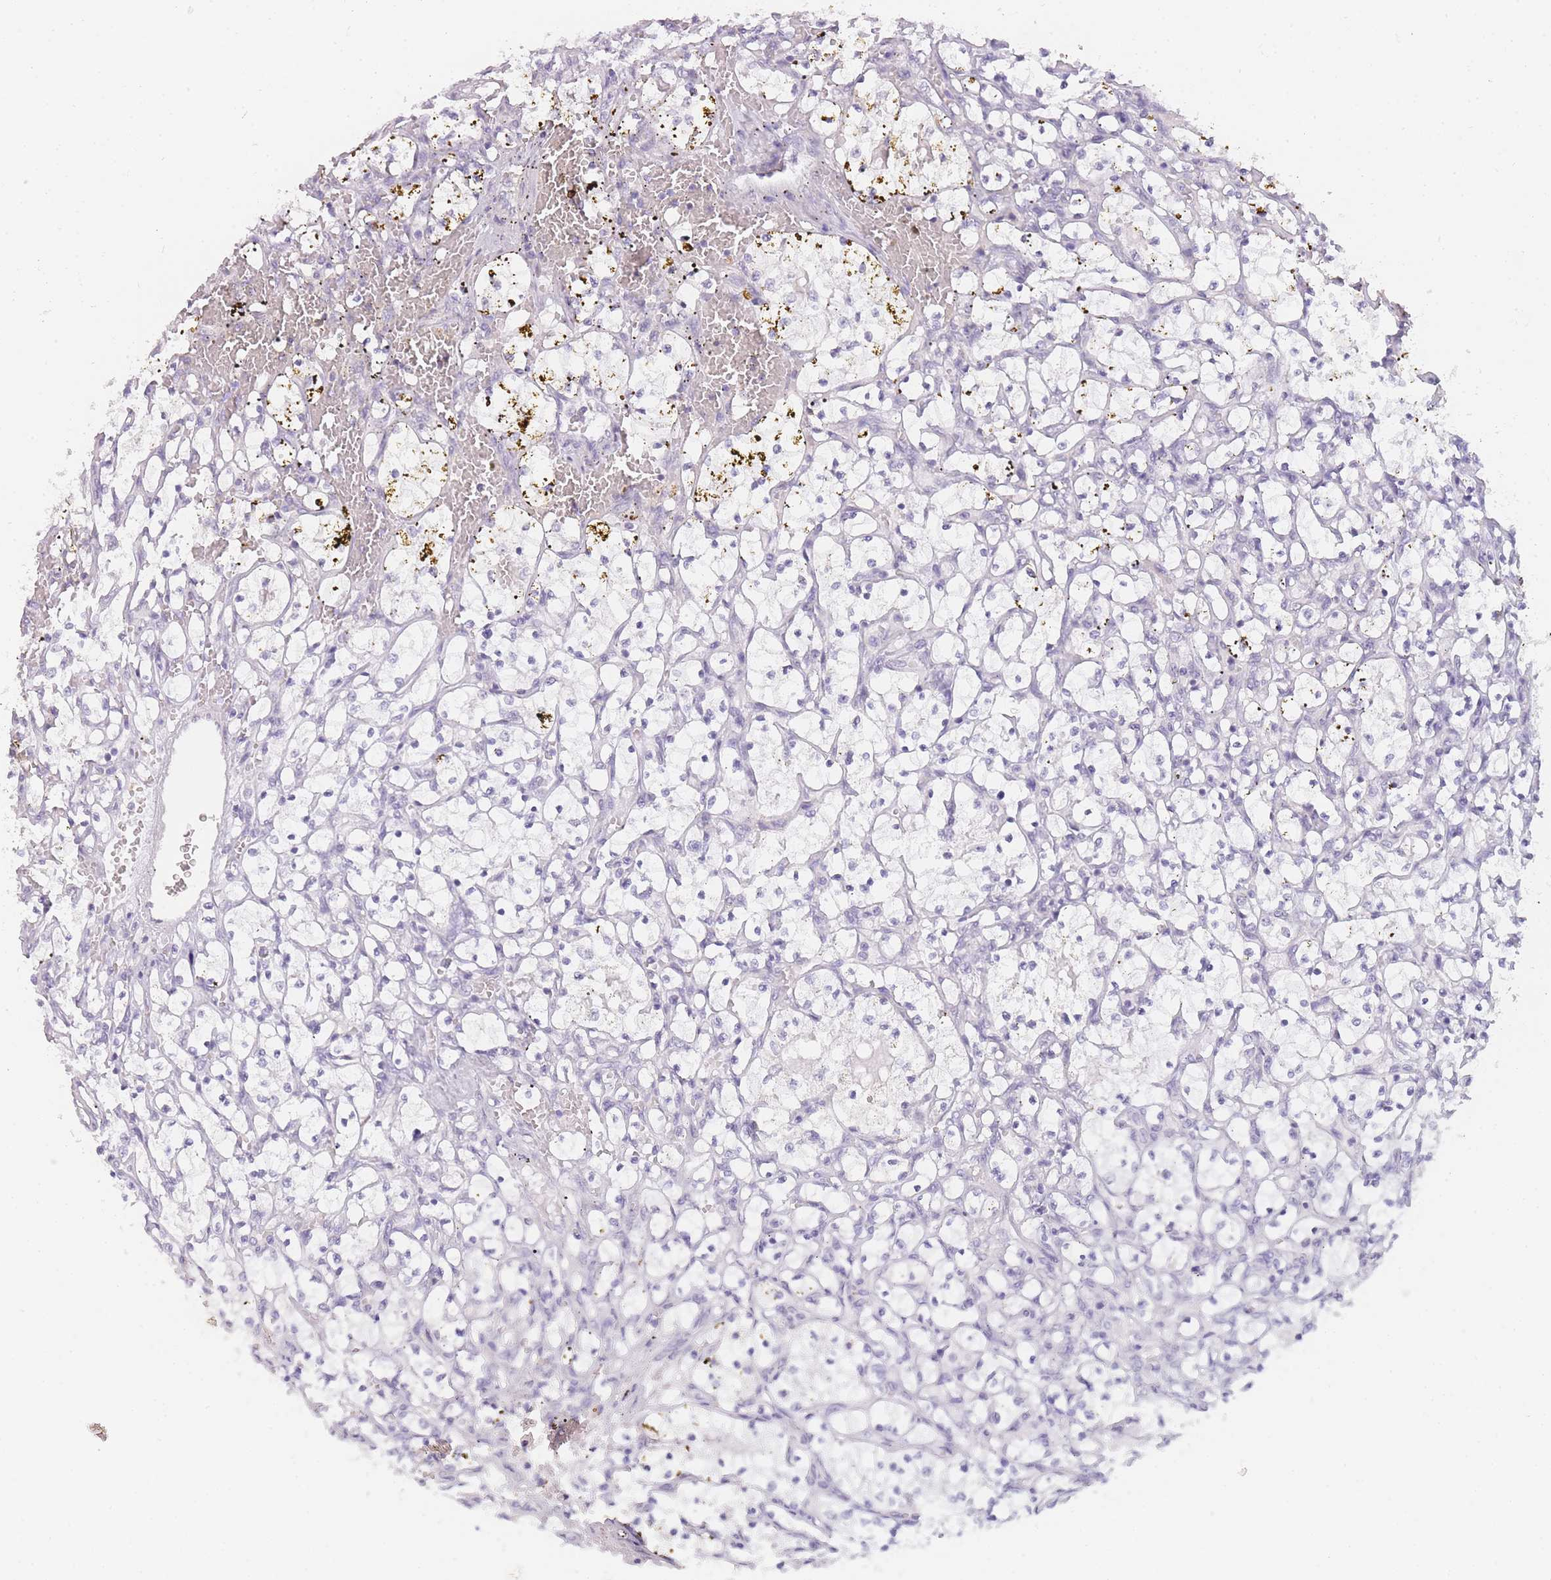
{"staining": {"intensity": "negative", "quantity": "none", "location": "none"}, "tissue": "renal cancer", "cell_type": "Tumor cells", "image_type": "cancer", "snomed": [{"axis": "morphology", "description": "Adenocarcinoma, NOS"}, {"axis": "topography", "description": "Kidney"}], "caption": "IHC of human renal cancer shows no positivity in tumor cells.", "gene": "INS", "patient": {"sex": "female", "age": 69}}